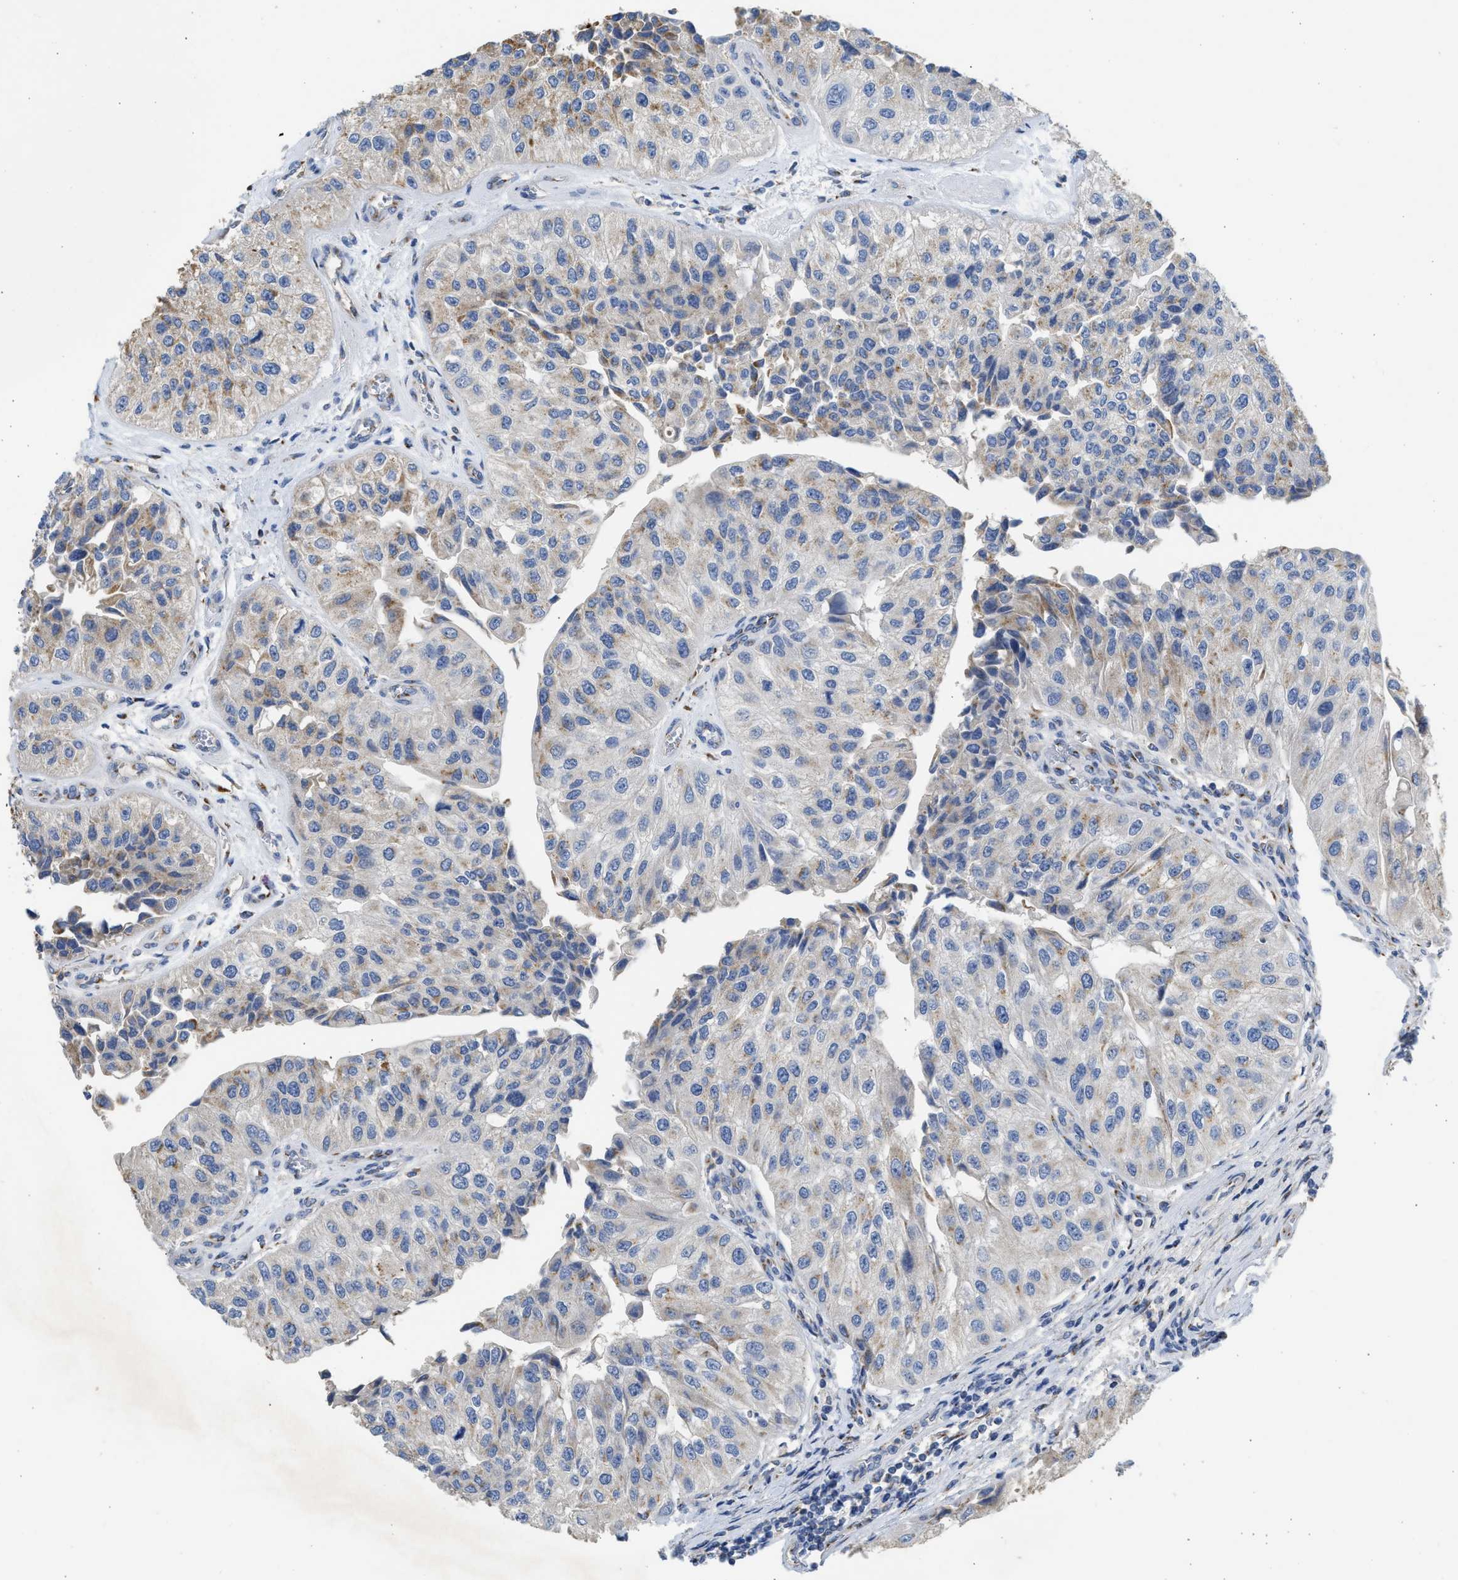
{"staining": {"intensity": "moderate", "quantity": "<25%", "location": "cytoplasmic/membranous"}, "tissue": "urothelial cancer", "cell_type": "Tumor cells", "image_type": "cancer", "snomed": [{"axis": "morphology", "description": "Urothelial carcinoma, High grade"}, {"axis": "topography", "description": "Kidney"}, {"axis": "topography", "description": "Urinary bladder"}], "caption": "DAB immunohistochemical staining of human urothelial cancer shows moderate cytoplasmic/membranous protein positivity in about <25% of tumor cells.", "gene": "IPO8", "patient": {"sex": "male", "age": 77}}